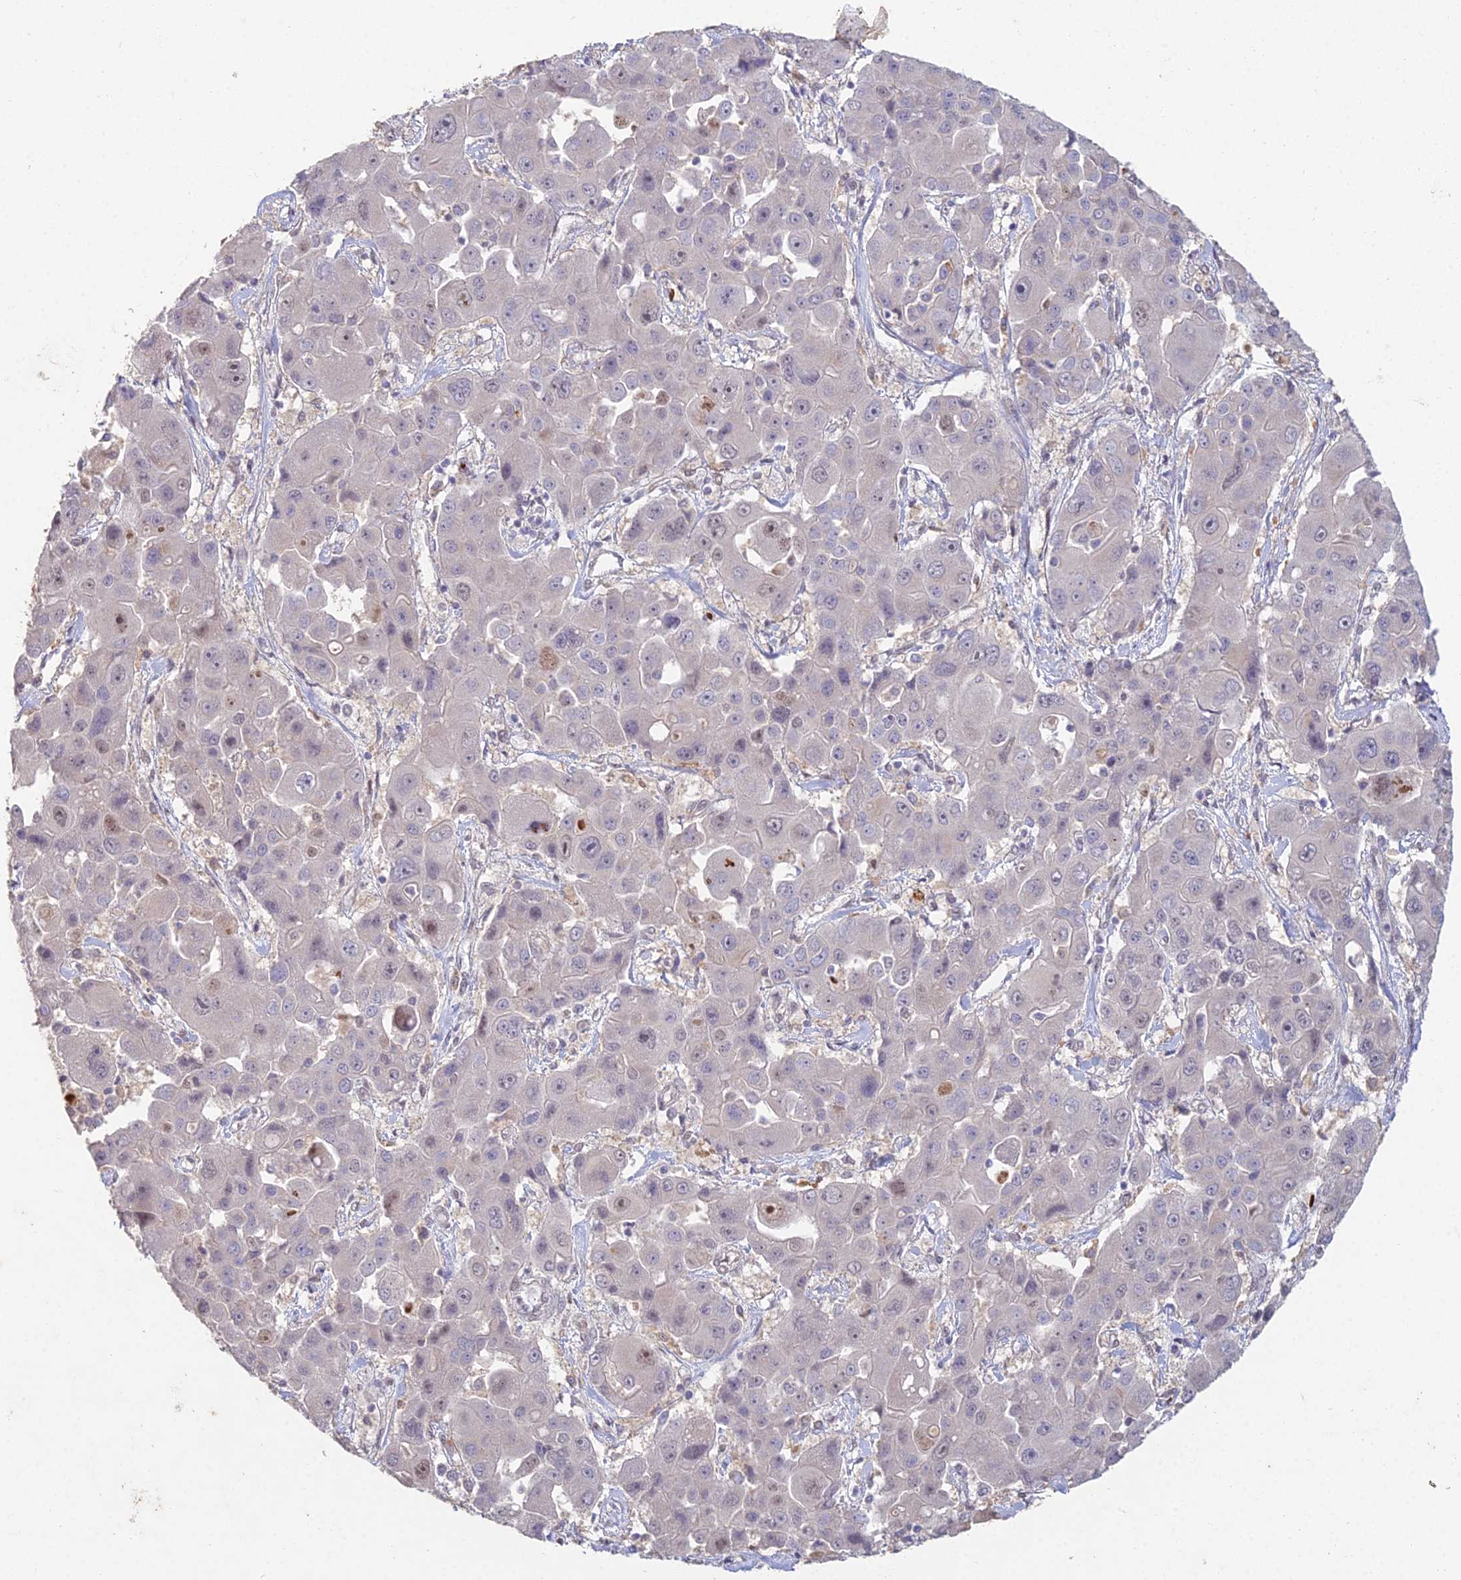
{"staining": {"intensity": "weak", "quantity": "<25%", "location": "nuclear"}, "tissue": "liver cancer", "cell_type": "Tumor cells", "image_type": "cancer", "snomed": [{"axis": "morphology", "description": "Cholangiocarcinoma"}, {"axis": "topography", "description": "Liver"}], "caption": "Tumor cells show no significant expression in liver cholangiocarcinoma. (DAB immunohistochemistry, high magnification).", "gene": "ABHD17A", "patient": {"sex": "male", "age": 67}}